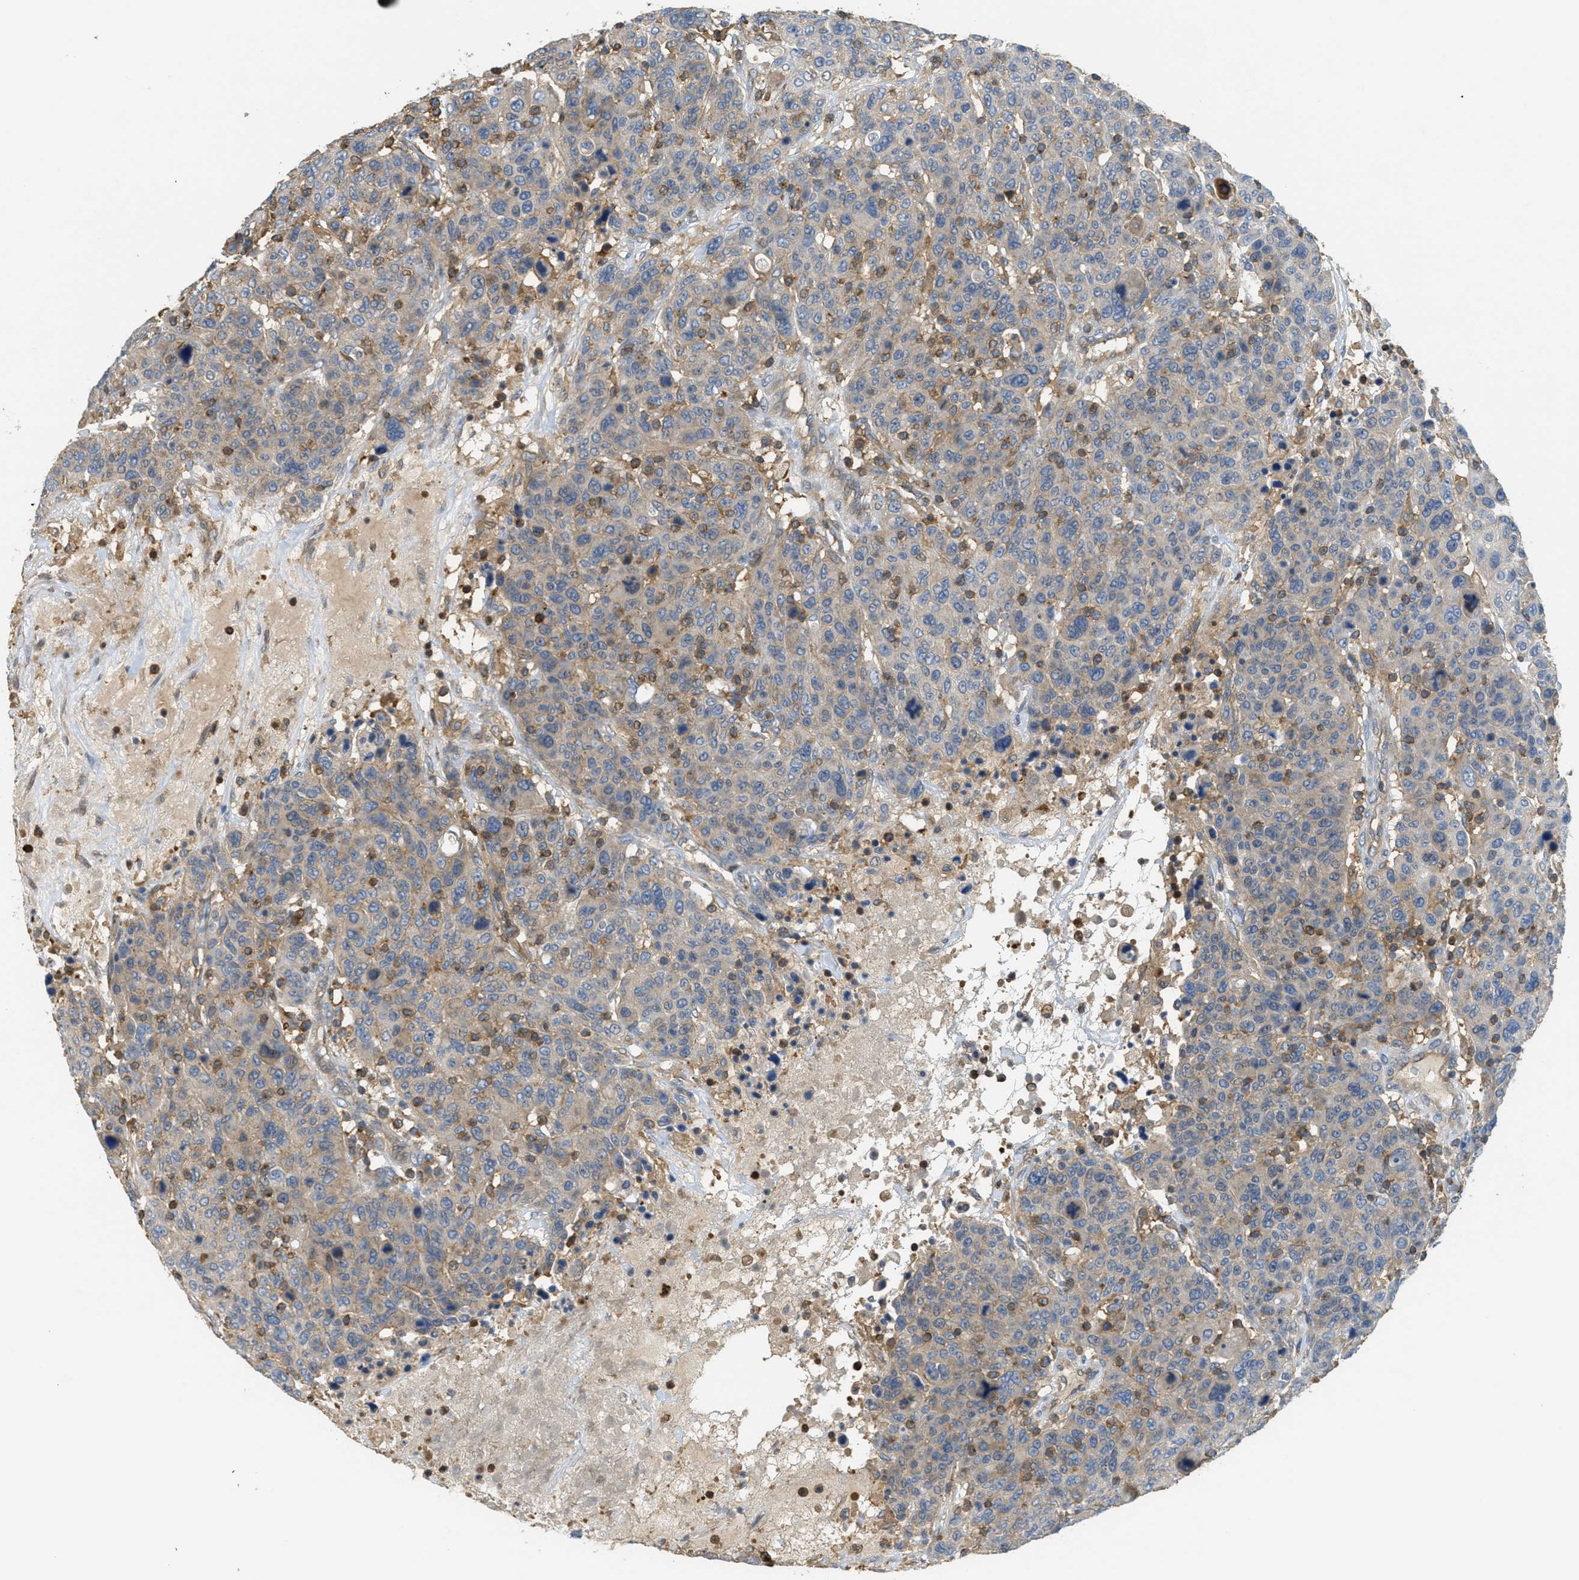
{"staining": {"intensity": "weak", "quantity": "<25%", "location": "cytoplasmic/membranous"}, "tissue": "breast cancer", "cell_type": "Tumor cells", "image_type": "cancer", "snomed": [{"axis": "morphology", "description": "Duct carcinoma"}, {"axis": "topography", "description": "Breast"}], "caption": "This micrograph is of breast intraductal carcinoma stained with immunohistochemistry (IHC) to label a protein in brown with the nuclei are counter-stained blue. There is no expression in tumor cells. Brightfield microscopy of IHC stained with DAB (3,3'-diaminobenzidine) (brown) and hematoxylin (blue), captured at high magnification.", "gene": "GRIK2", "patient": {"sex": "female", "age": 37}}